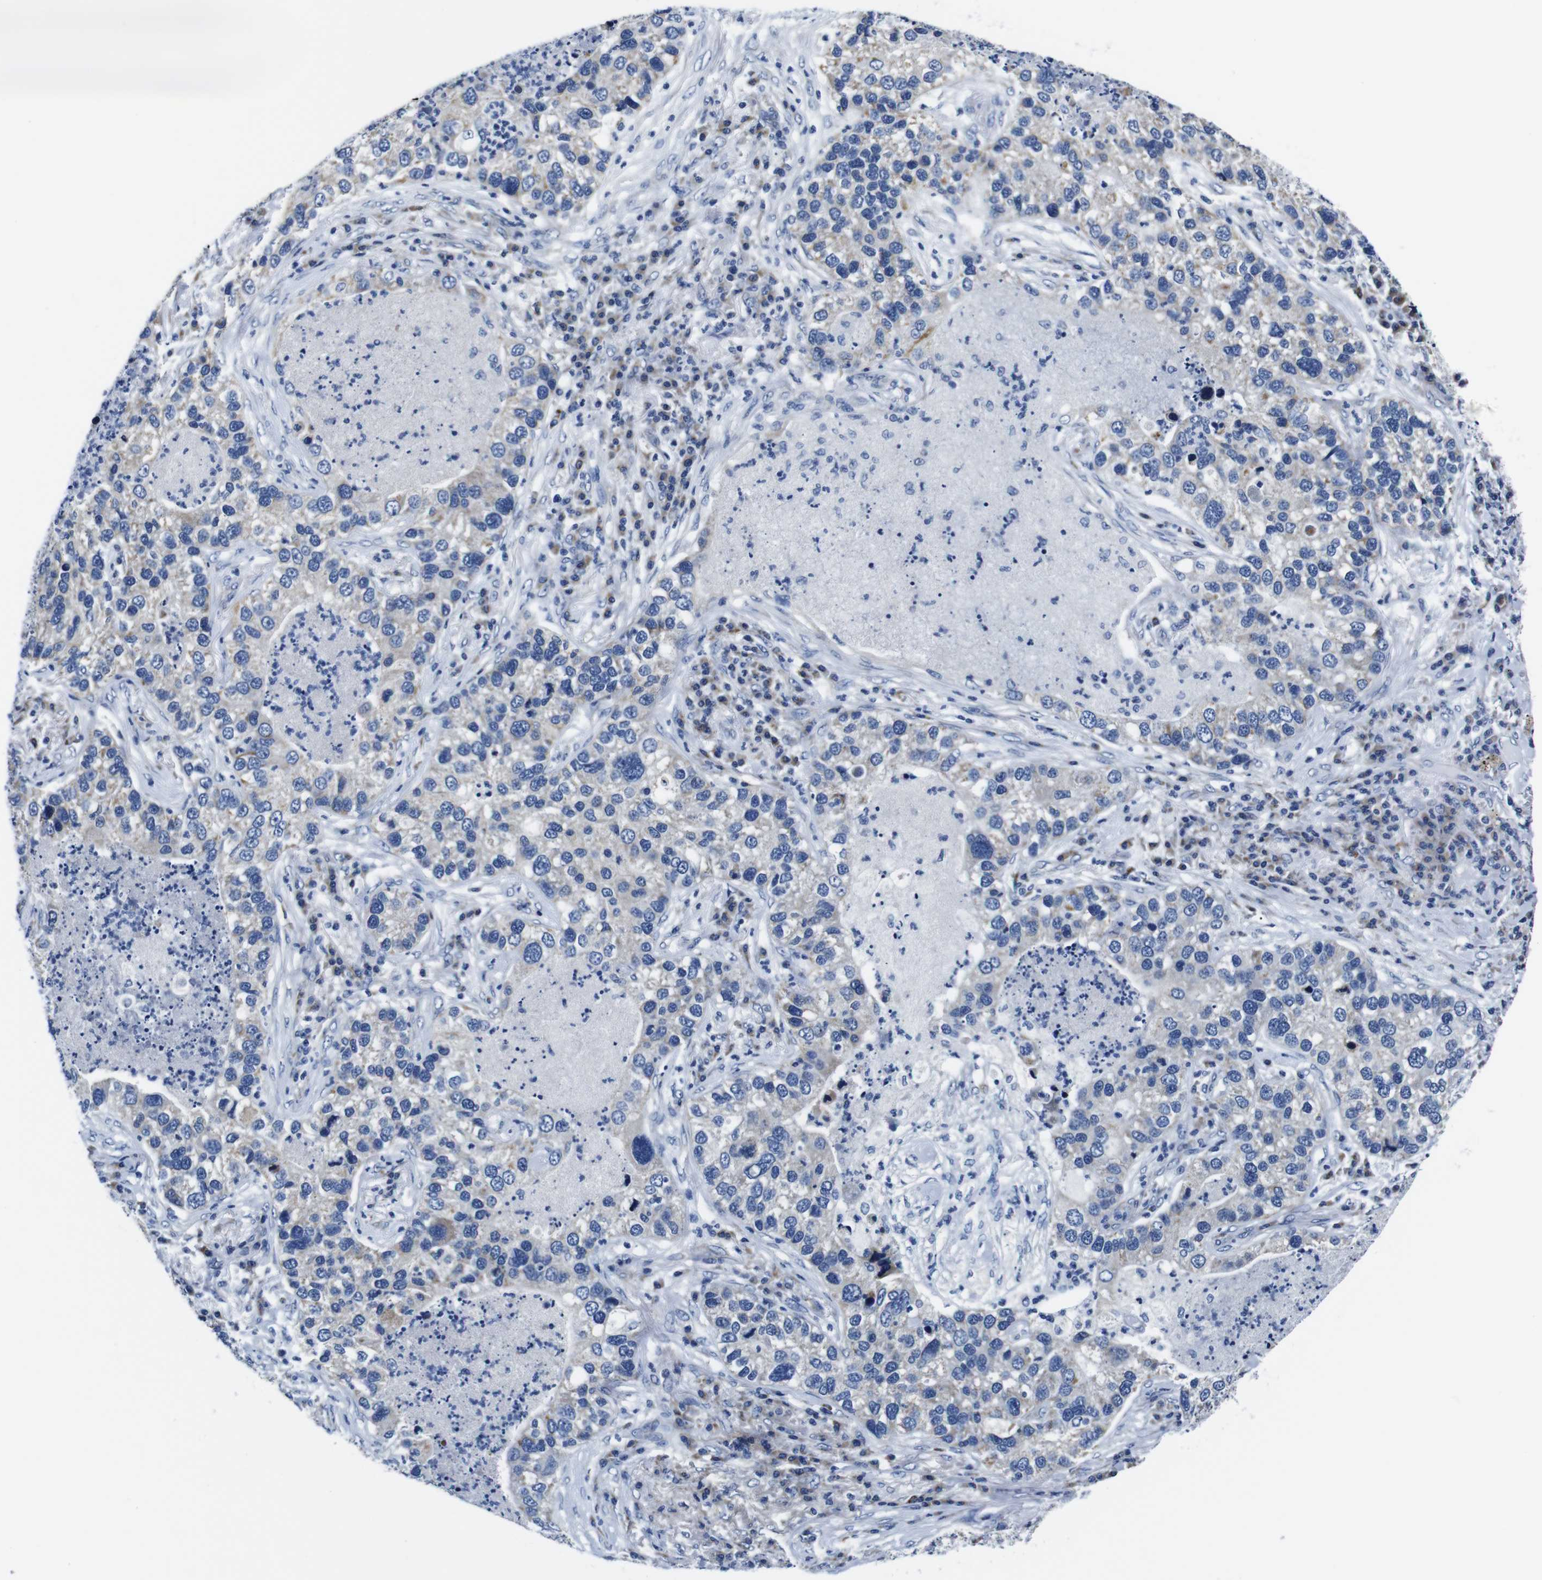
{"staining": {"intensity": "weak", "quantity": "<25%", "location": "cytoplasmic/membranous"}, "tissue": "lung cancer", "cell_type": "Tumor cells", "image_type": "cancer", "snomed": [{"axis": "morphology", "description": "Normal tissue, NOS"}, {"axis": "morphology", "description": "Adenocarcinoma, NOS"}, {"axis": "topography", "description": "Bronchus"}, {"axis": "topography", "description": "Lung"}], "caption": "IHC image of neoplastic tissue: adenocarcinoma (lung) stained with DAB displays no significant protein expression in tumor cells. Brightfield microscopy of IHC stained with DAB (brown) and hematoxylin (blue), captured at high magnification.", "gene": "SNX19", "patient": {"sex": "male", "age": 54}}